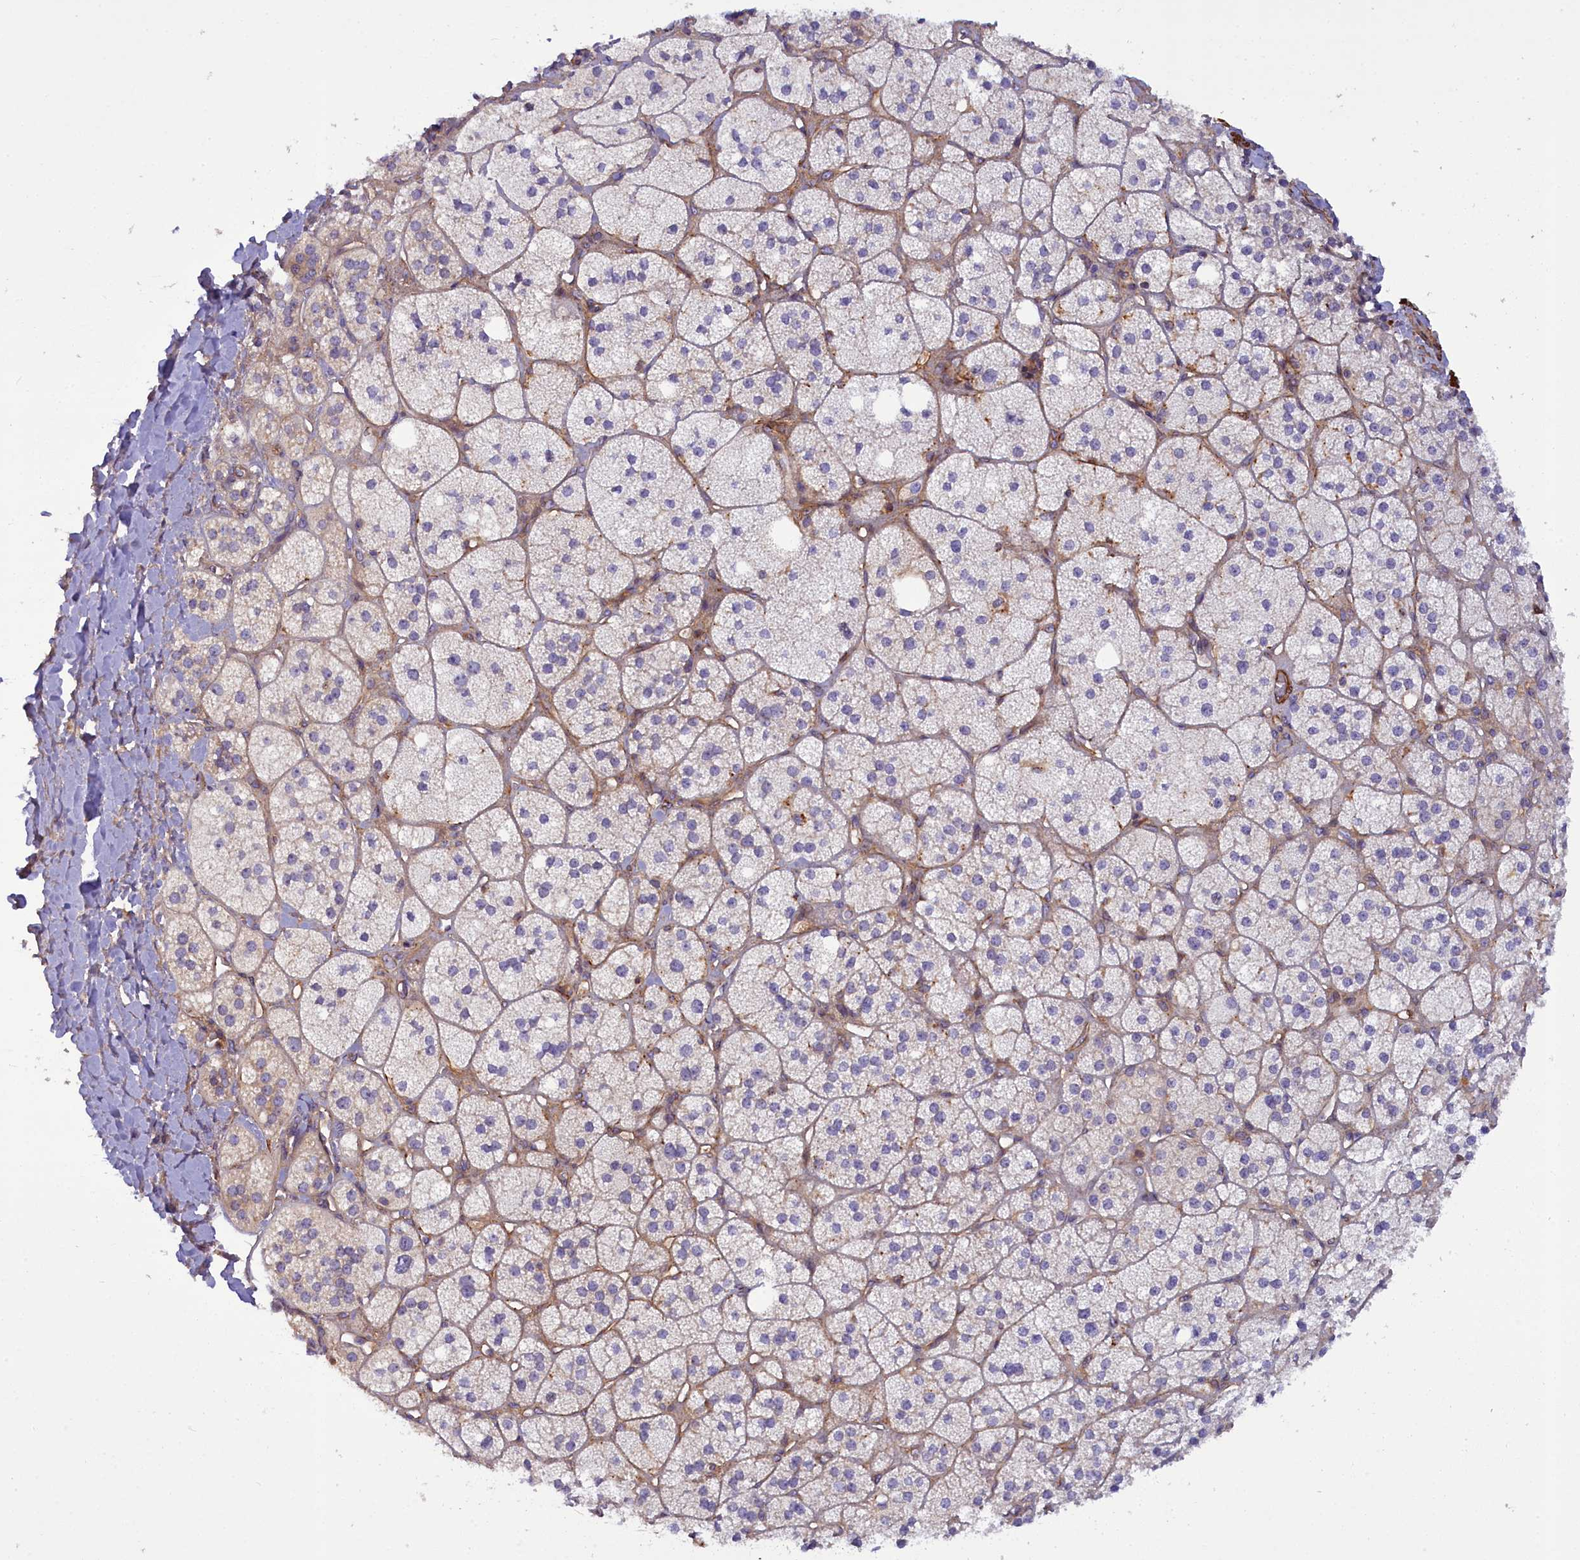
{"staining": {"intensity": "weak", "quantity": "<25%", "location": "cytoplasmic/membranous"}, "tissue": "adrenal gland", "cell_type": "Glandular cells", "image_type": "normal", "snomed": [{"axis": "morphology", "description": "Normal tissue, NOS"}, {"axis": "topography", "description": "Adrenal gland"}], "caption": "There is no significant expression in glandular cells of adrenal gland. (DAB immunohistochemistry, high magnification).", "gene": "FUZ", "patient": {"sex": "male", "age": 61}}